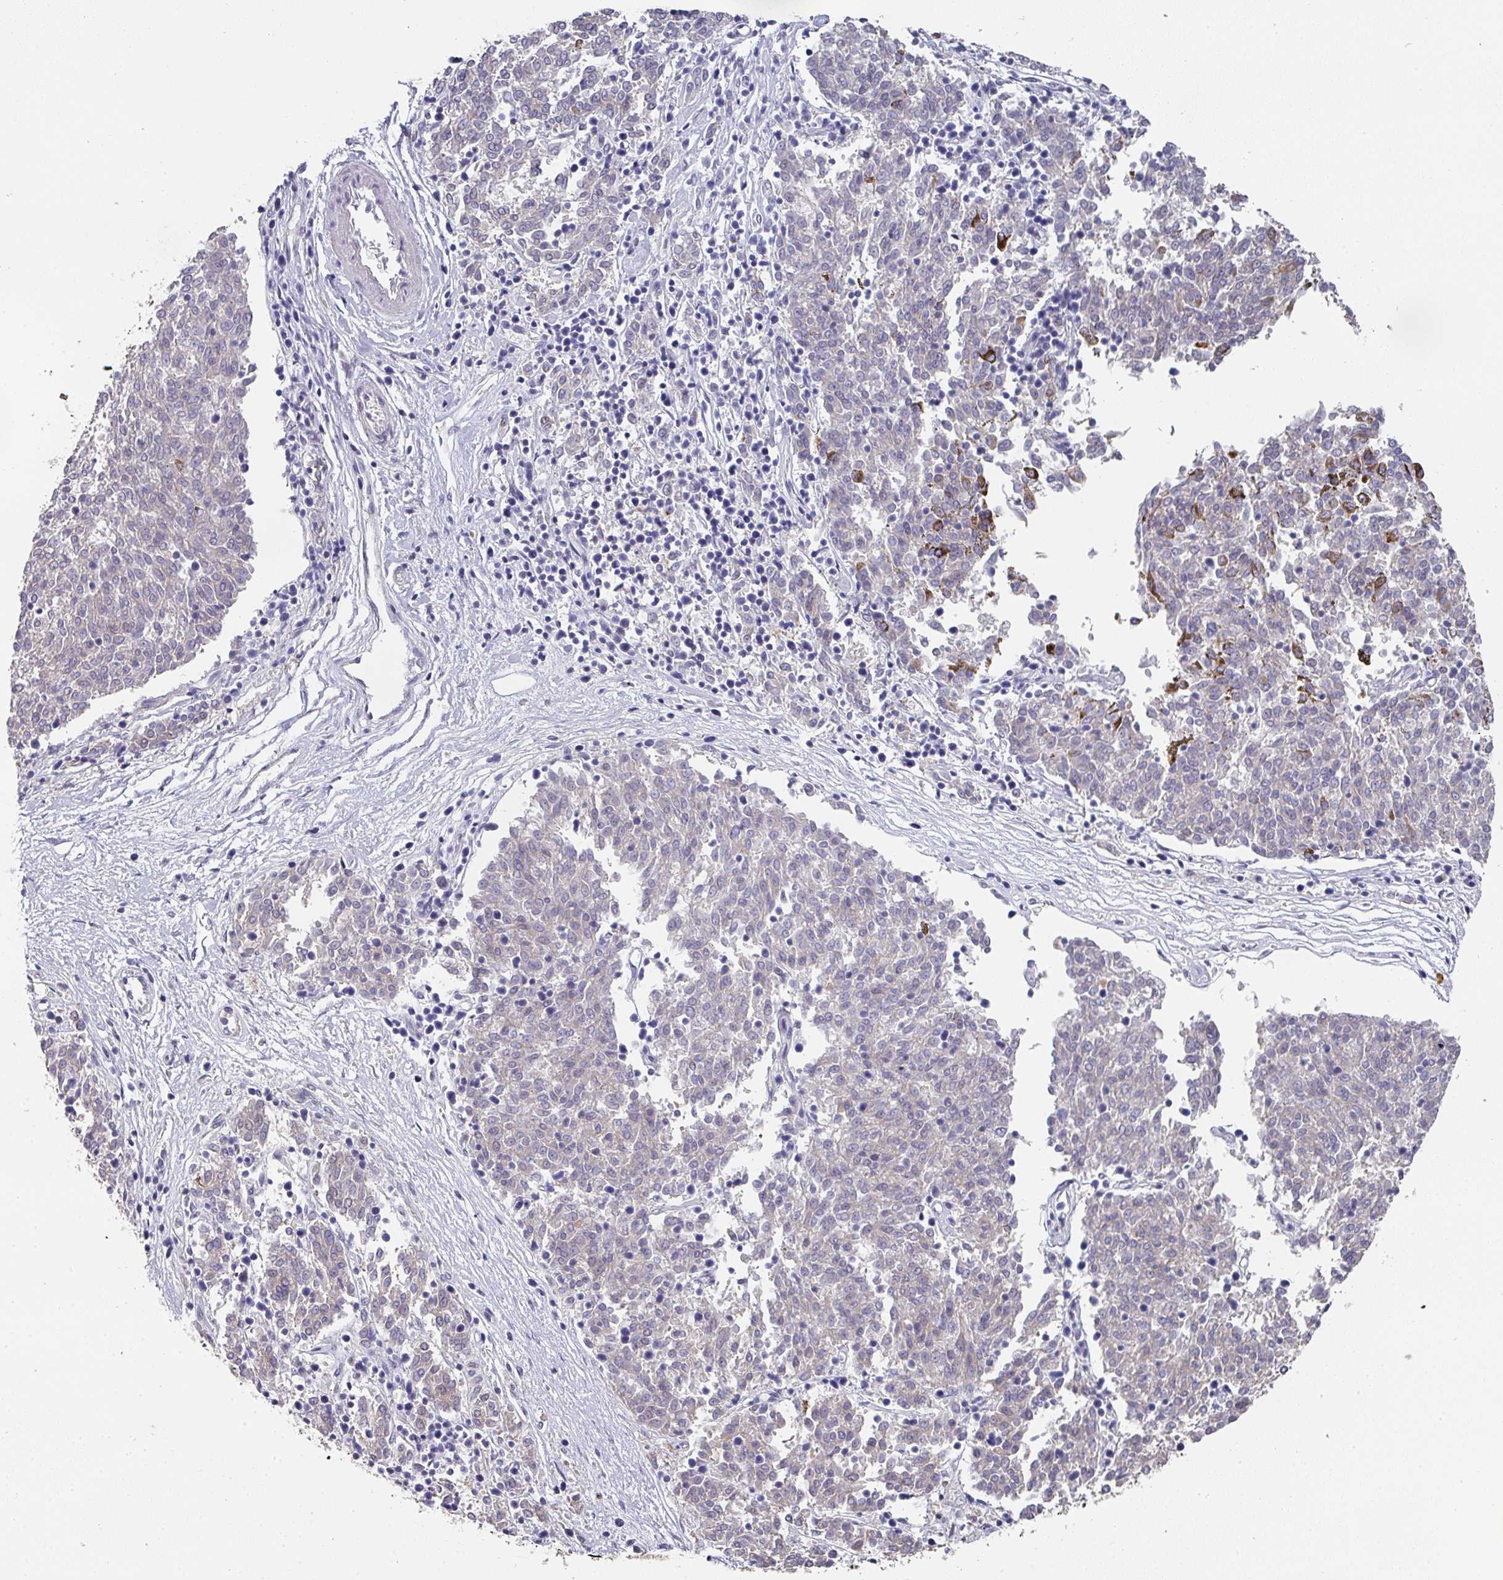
{"staining": {"intensity": "weak", "quantity": "<25%", "location": "cytoplasmic/membranous"}, "tissue": "melanoma", "cell_type": "Tumor cells", "image_type": "cancer", "snomed": [{"axis": "morphology", "description": "Malignant melanoma, NOS"}, {"axis": "topography", "description": "Skin"}], "caption": "IHC histopathology image of neoplastic tissue: melanoma stained with DAB reveals no significant protein staining in tumor cells.", "gene": "C18orf25", "patient": {"sex": "female", "age": 72}}